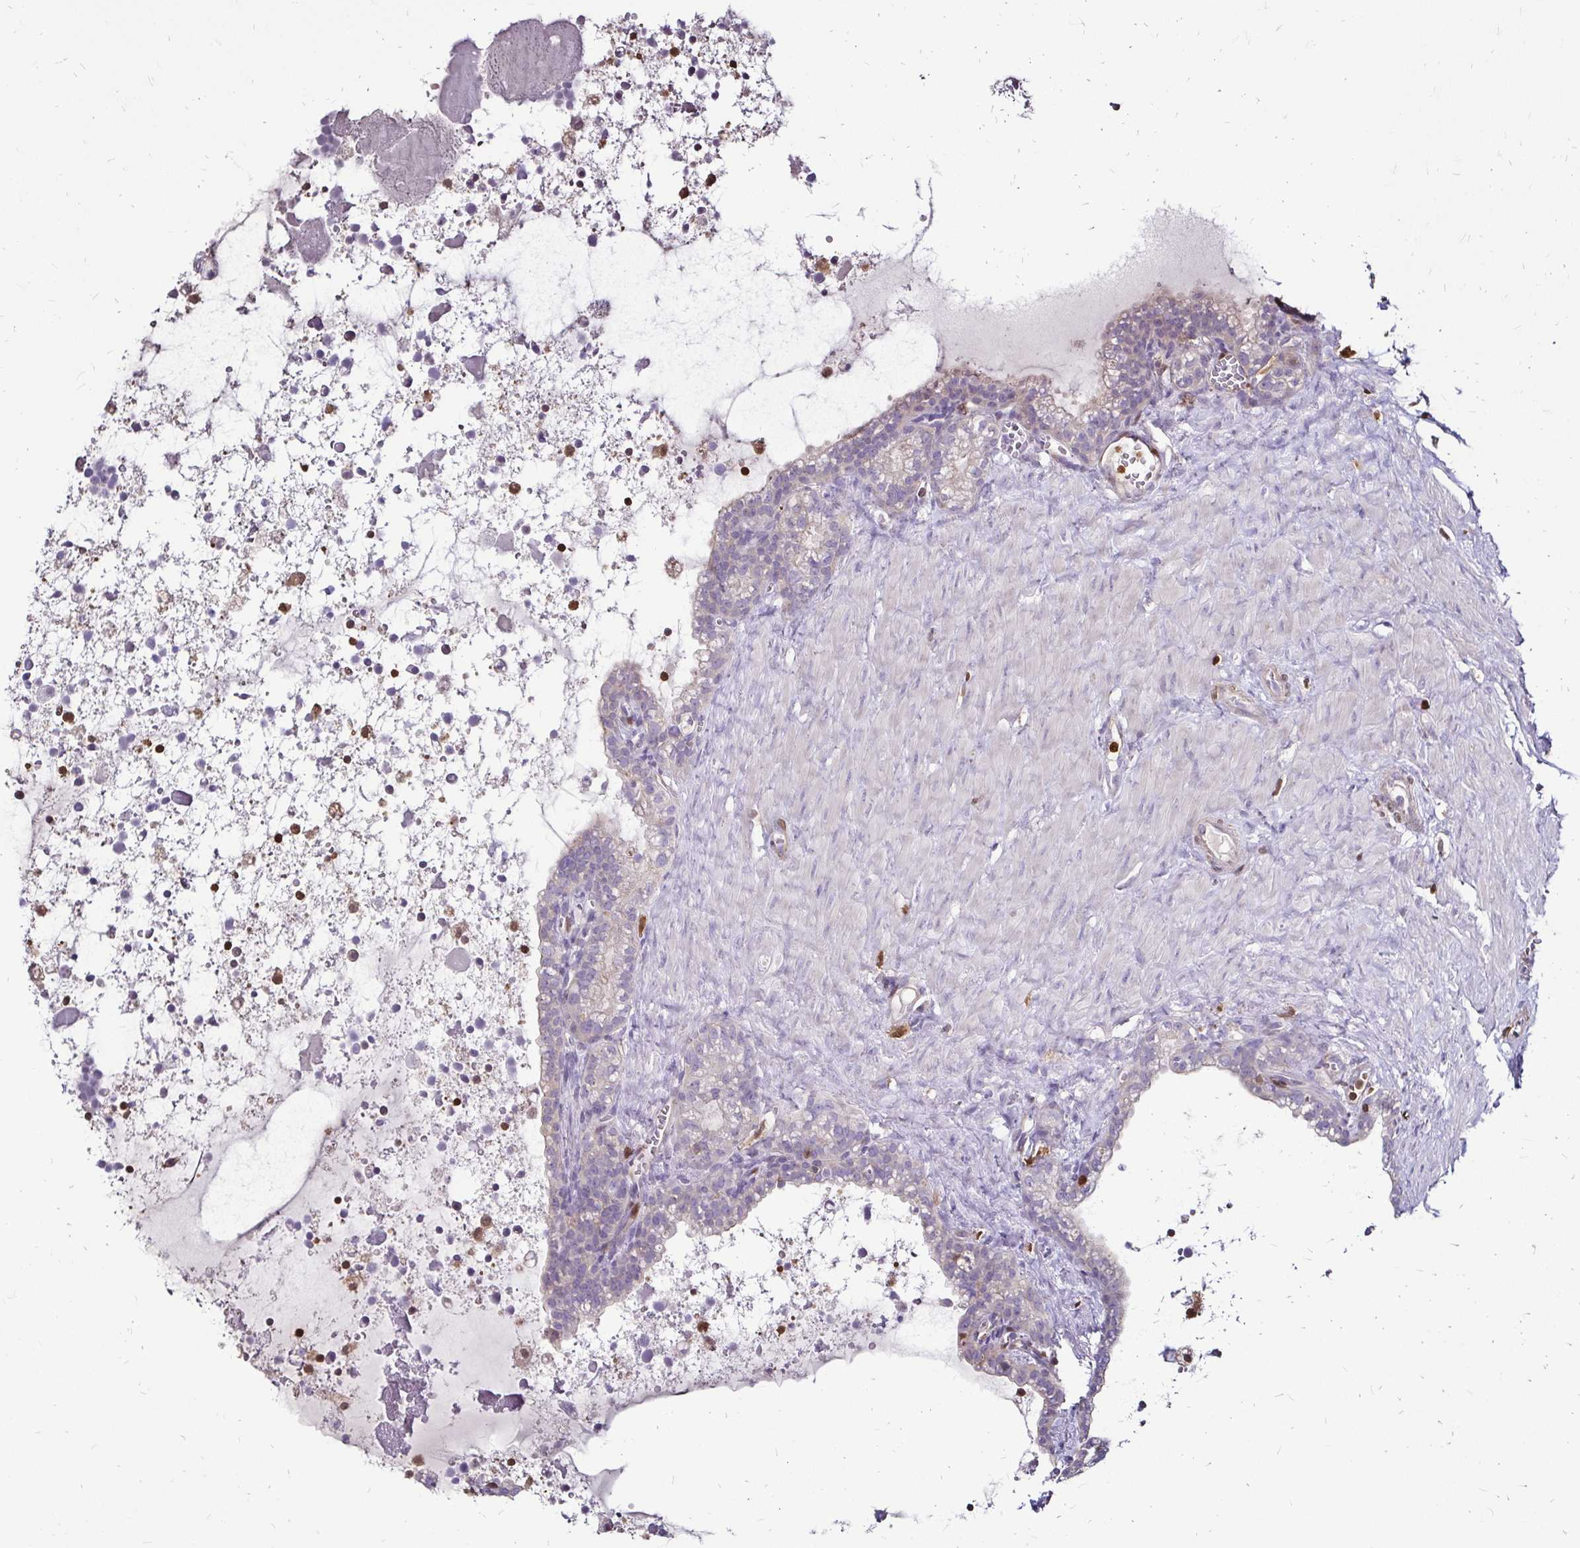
{"staining": {"intensity": "negative", "quantity": "none", "location": "none"}, "tissue": "seminal vesicle", "cell_type": "Glandular cells", "image_type": "normal", "snomed": [{"axis": "morphology", "description": "Normal tissue, NOS"}, {"axis": "topography", "description": "Seminal veicle"}], "caption": "Protein analysis of normal seminal vesicle displays no significant expression in glandular cells.", "gene": "ZFP1", "patient": {"sex": "male", "age": 76}}